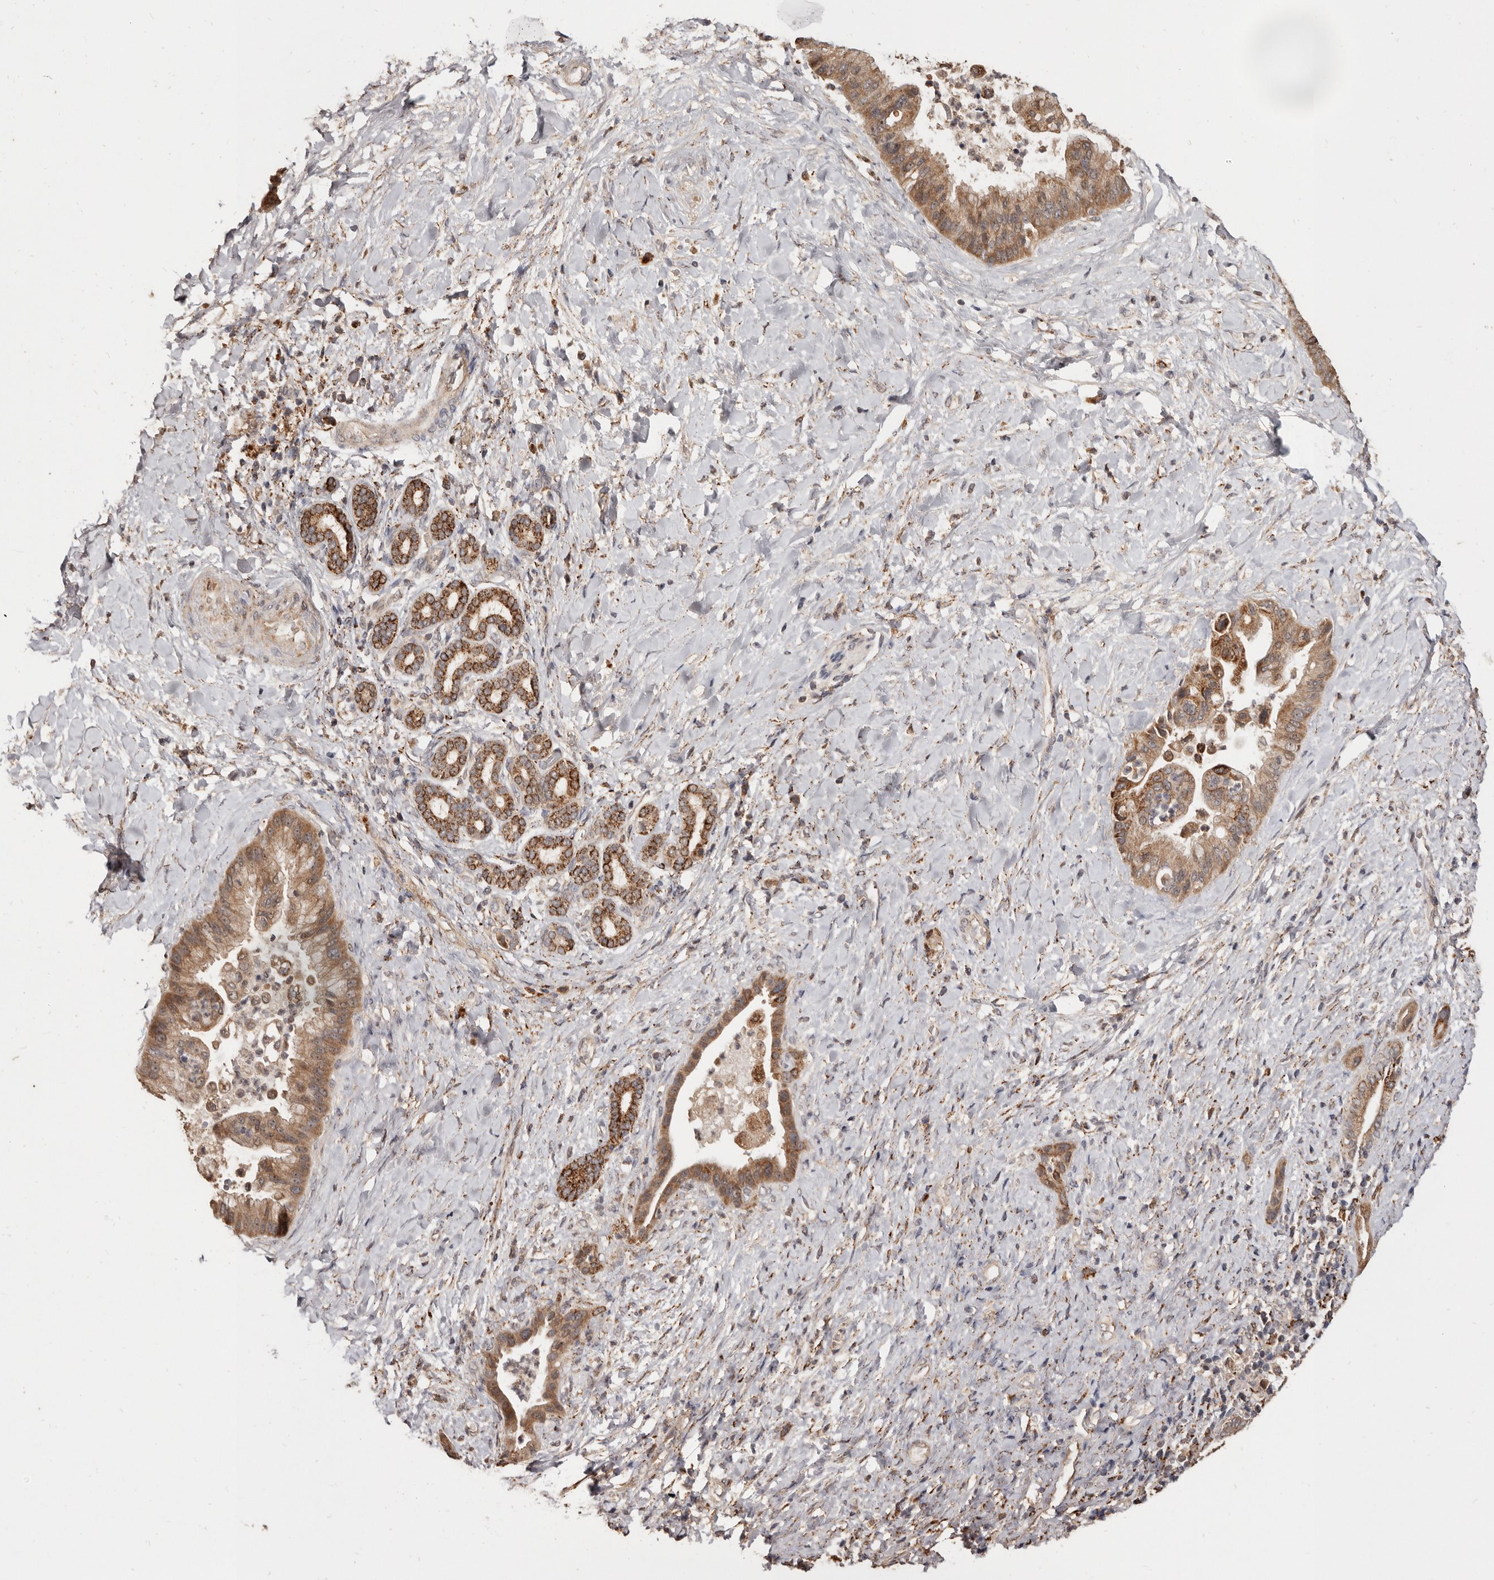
{"staining": {"intensity": "moderate", "quantity": ">75%", "location": "cytoplasmic/membranous"}, "tissue": "liver cancer", "cell_type": "Tumor cells", "image_type": "cancer", "snomed": [{"axis": "morphology", "description": "Cholangiocarcinoma"}, {"axis": "topography", "description": "Liver"}], "caption": "Immunohistochemical staining of liver cancer displays medium levels of moderate cytoplasmic/membranous protein staining in approximately >75% of tumor cells.", "gene": "AKAP7", "patient": {"sex": "female", "age": 54}}